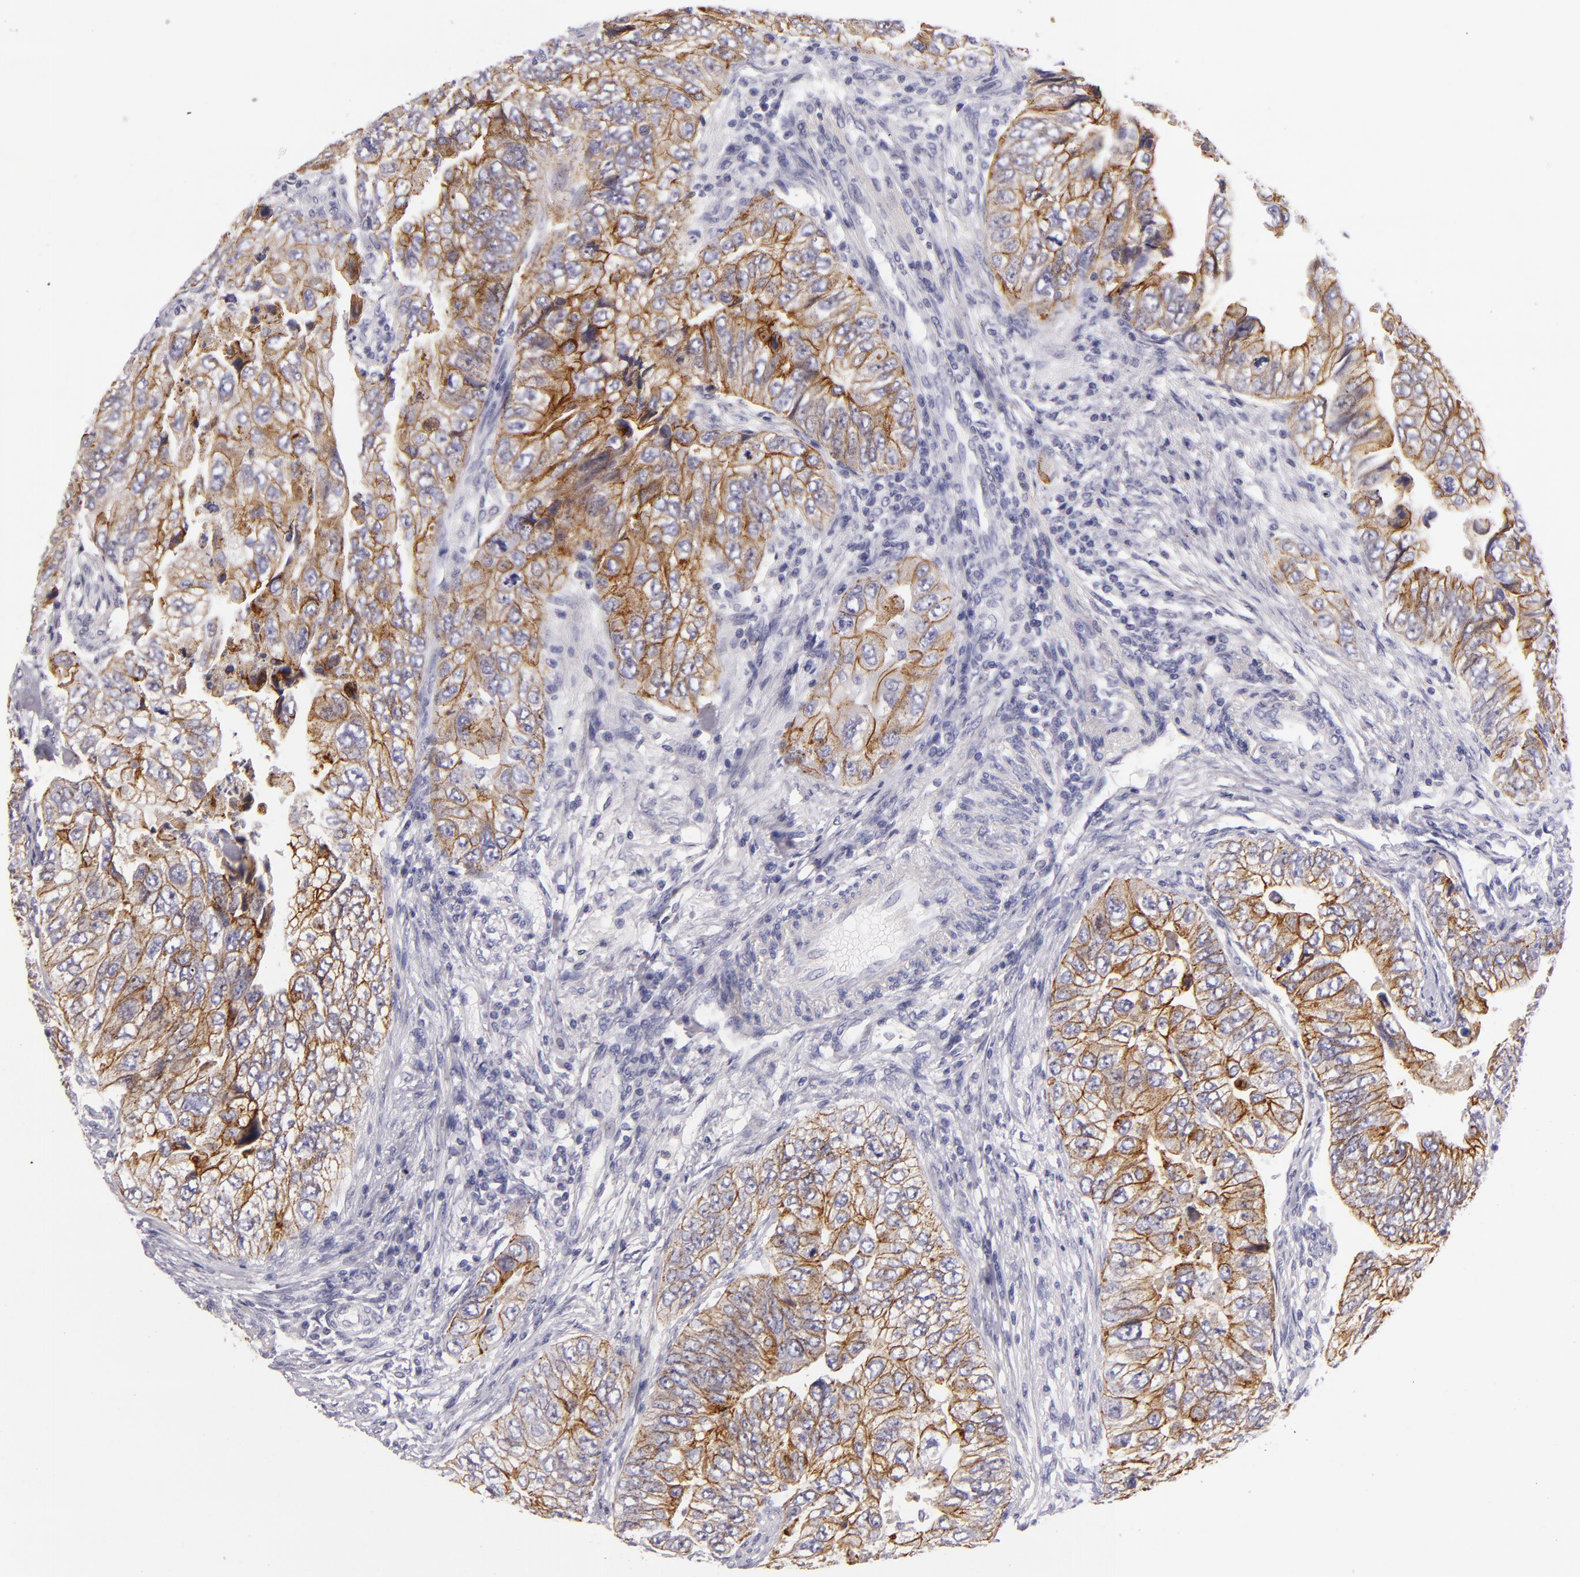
{"staining": {"intensity": "moderate", "quantity": ">75%", "location": "cytoplasmic/membranous"}, "tissue": "colorectal cancer", "cell_type": "Tumor cells", "image_type": "cancer", "snomed": [{"axis": "morphology", "description": "Adenocarcinoma, NOS"}, {"axis": "topography", "description": "Colon"}], "caption": "Protein staining demonstrates moderate cytoplasmic/membranous positivity in approximately >75% of tumor cells in colorectal adenocarcinoma.", "gene": "CDH3", "patient": {"sex": "female", "age": 11}}